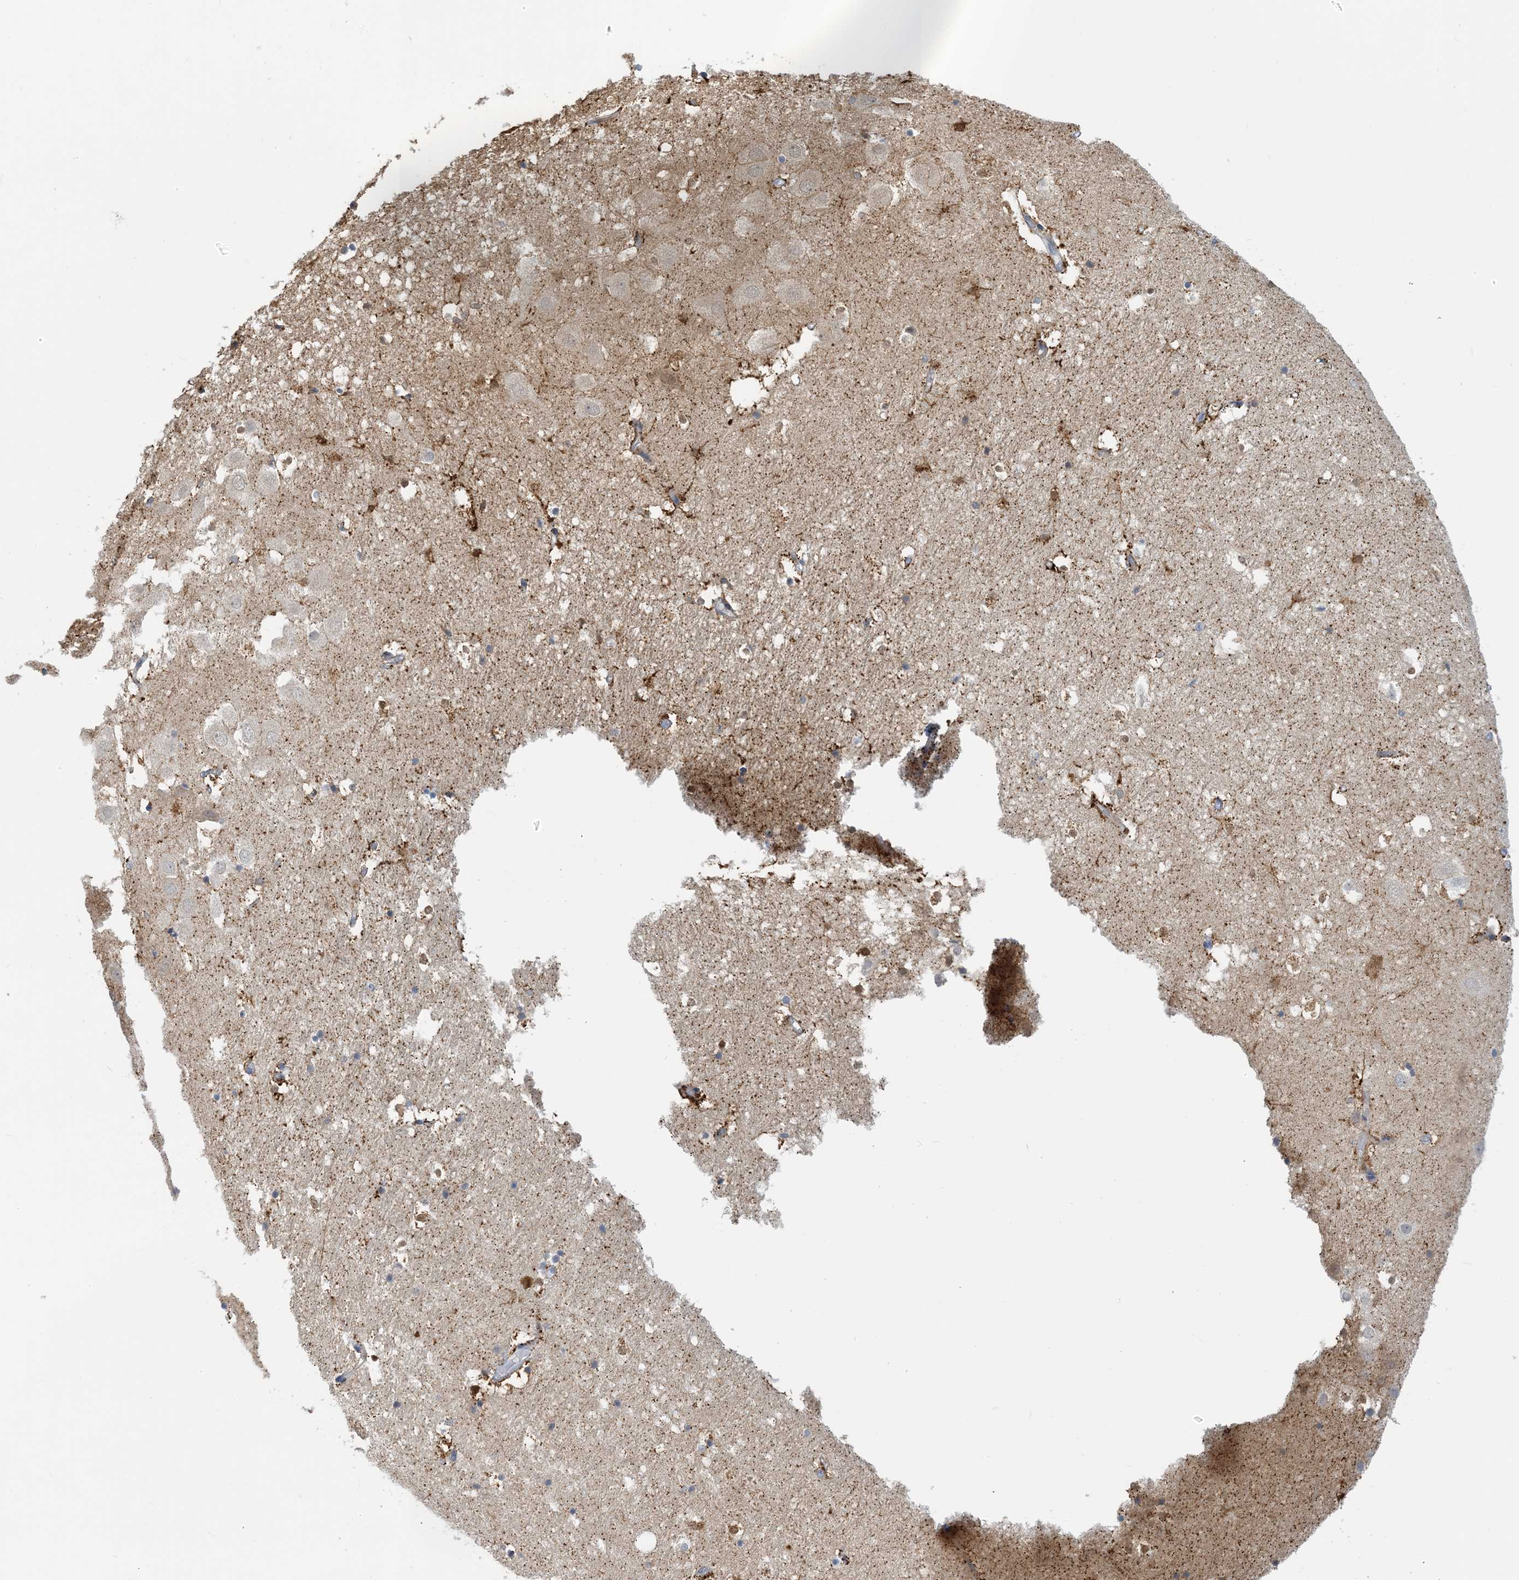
{"staining": {"intensity": "moderate", "quantity": "<25%", "location": "cytoplasmic/membranous"}, "tissue": "hippocampus", "cell_type": "Glial cells", "image_type": "normal", "snomed": [{"axis": "morphology", "description": "Normal tissue, NOS"}, {"axis": "topography", "description": "Hippocampus"}], "caption": "This photomicrograph demonstrates immunohistochemistry staining of unremarkable human hippocampus, with low moderate cytoplasmic/membranous staining in about <25% of glial cells.", "gene": "EIF2A", "patient": {"sex": "female", "age": 52}}